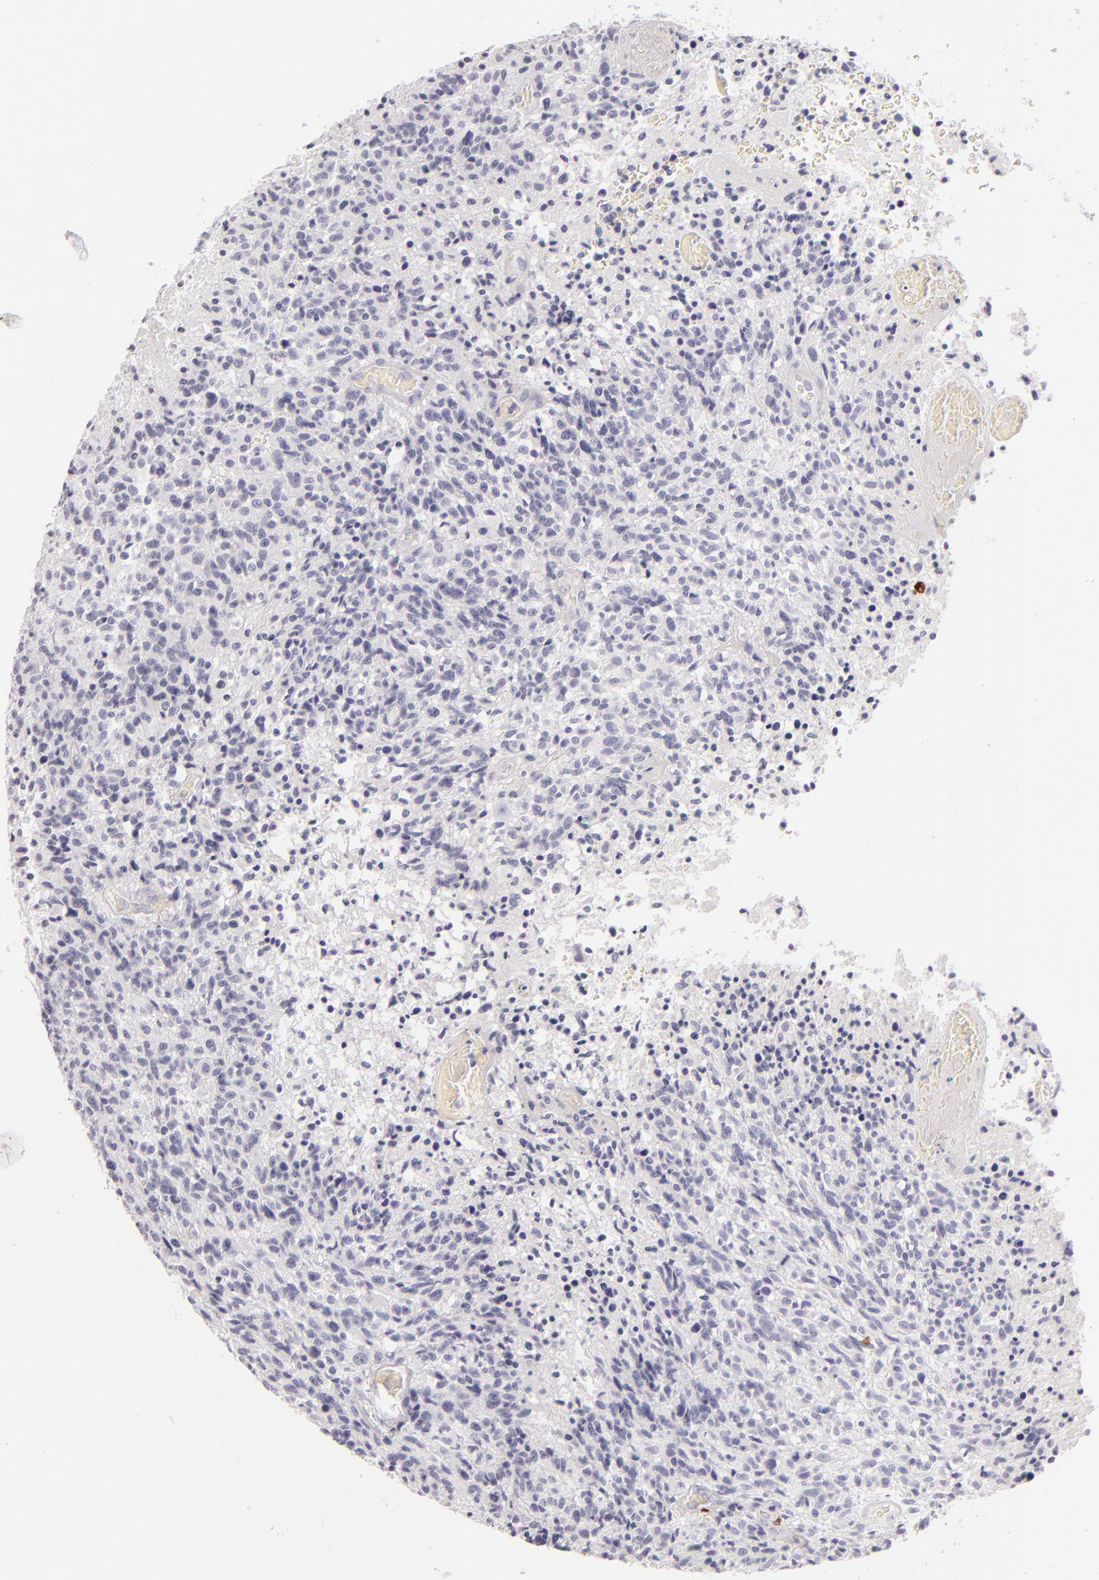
{"staining": {"intensity": "negative", "quantity": "none", "location": "none"}, "tissue": "glioma", "cell_type": "Tumor cells", "image_type": "cancer", "snomed": [{"axis": "morphology", "description": "Glioma, malignant, High grade"}, {"axis": "topography", "description": "Brain"}], "caption": "High magnification brightfield microscopy of malignant glioma (high-grade) stained with DAB (brown) and counterstained with hematoxylin (blue): tumor cells show no significant expression.", "gene": "CD207", "patient": {"sex": "male", "age": 36}}